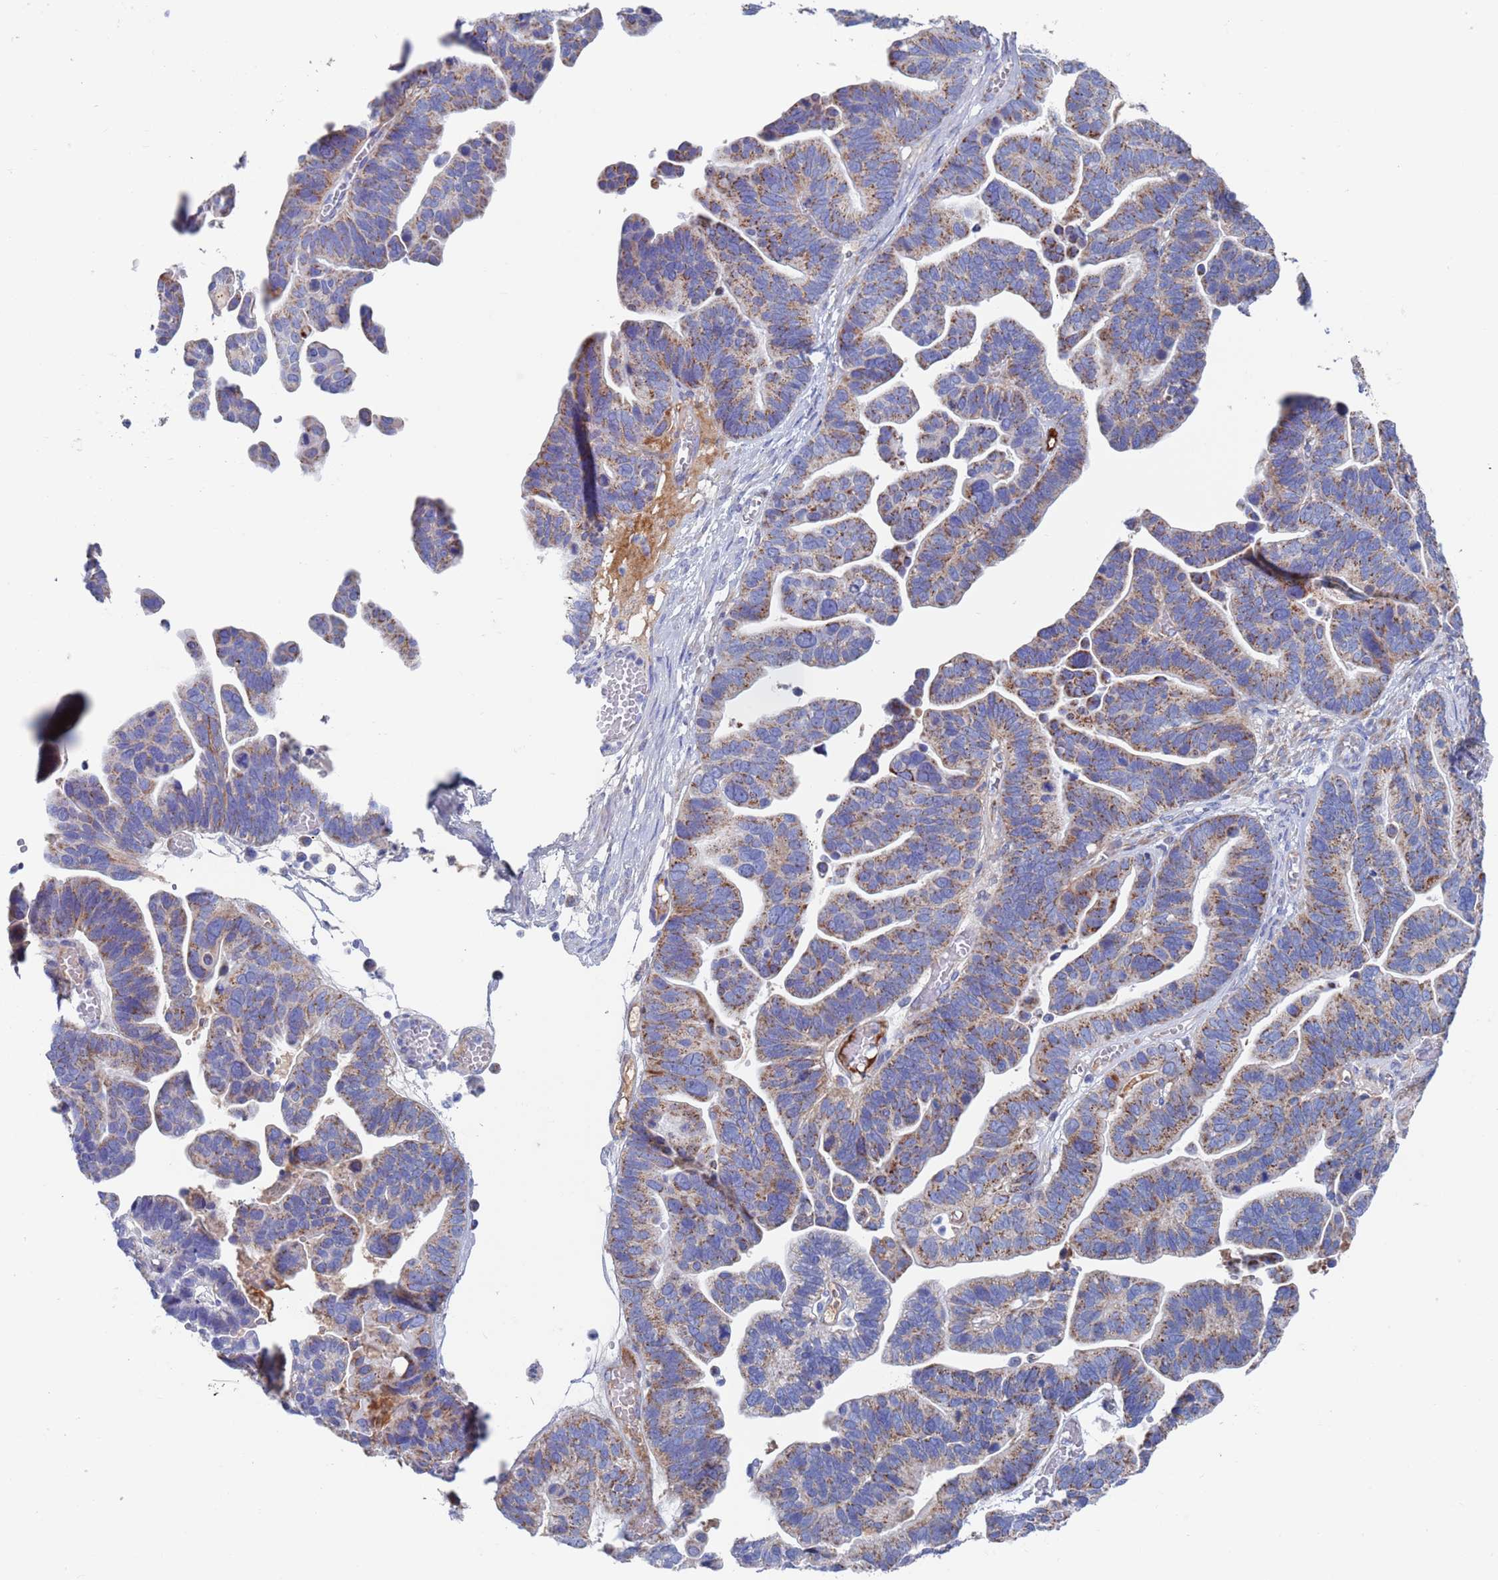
{"staining": {"intensity": "moderate", "quantity": ">75%", "location": "cytoplasmic/membranous"}, "tissue": "ovarian cancer", "cell_type": "Tumor cells", "image_type": "cancer", "snomed": [{"axis": "morphology", "description": "Cystadenocarcinoma, serous, NOS"}, {"axis": "topography", "description": "Ovary"}], "caption": "A brown stain highlights moderate cytoplasmic/membranous expression of a protein in ovarian cancer (serous cystadenocarcinoma) tumor cells.", "gene": "MRPL22", "patient": {"sex": "female", "age": 56}}